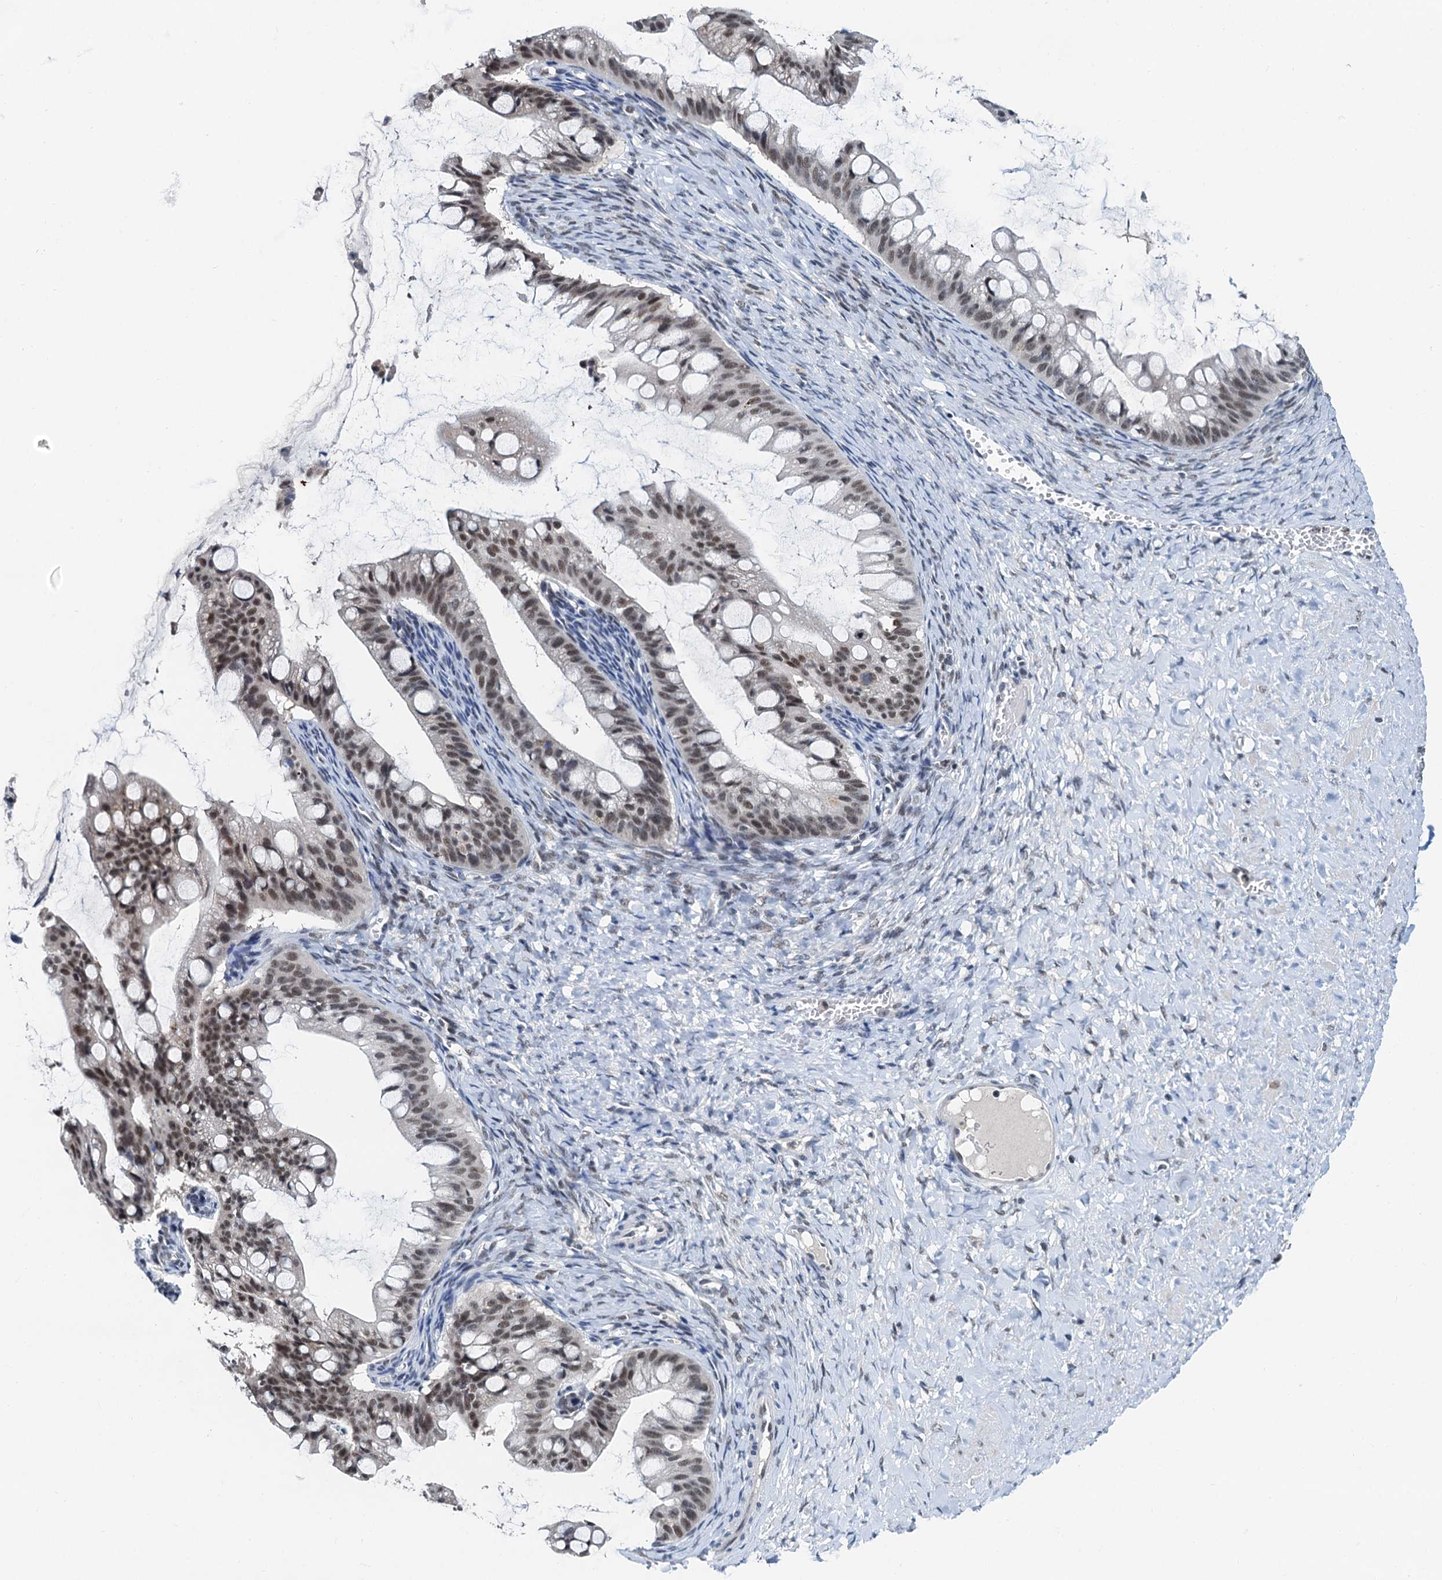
{"staining": {"intensity": "moderate", "quantity": ">75%", "location": "nuclear"}, "tissue": "ovarian cancer", "cell_type": "Tumor cells", "image_type": "cancer", "snomed": [{"axis": "morphology", "description": "Cystadenocarcinoma, mucinous, NOS"}, {"axis": "topography", "description": "Ovary"}], "caption": "An image of ovarian cancer stained for a protein displays moderate nuclear brown staining in tumor cells.", "gene": "SNRPD1", "patient": {"sex": "female", "age": 73}}